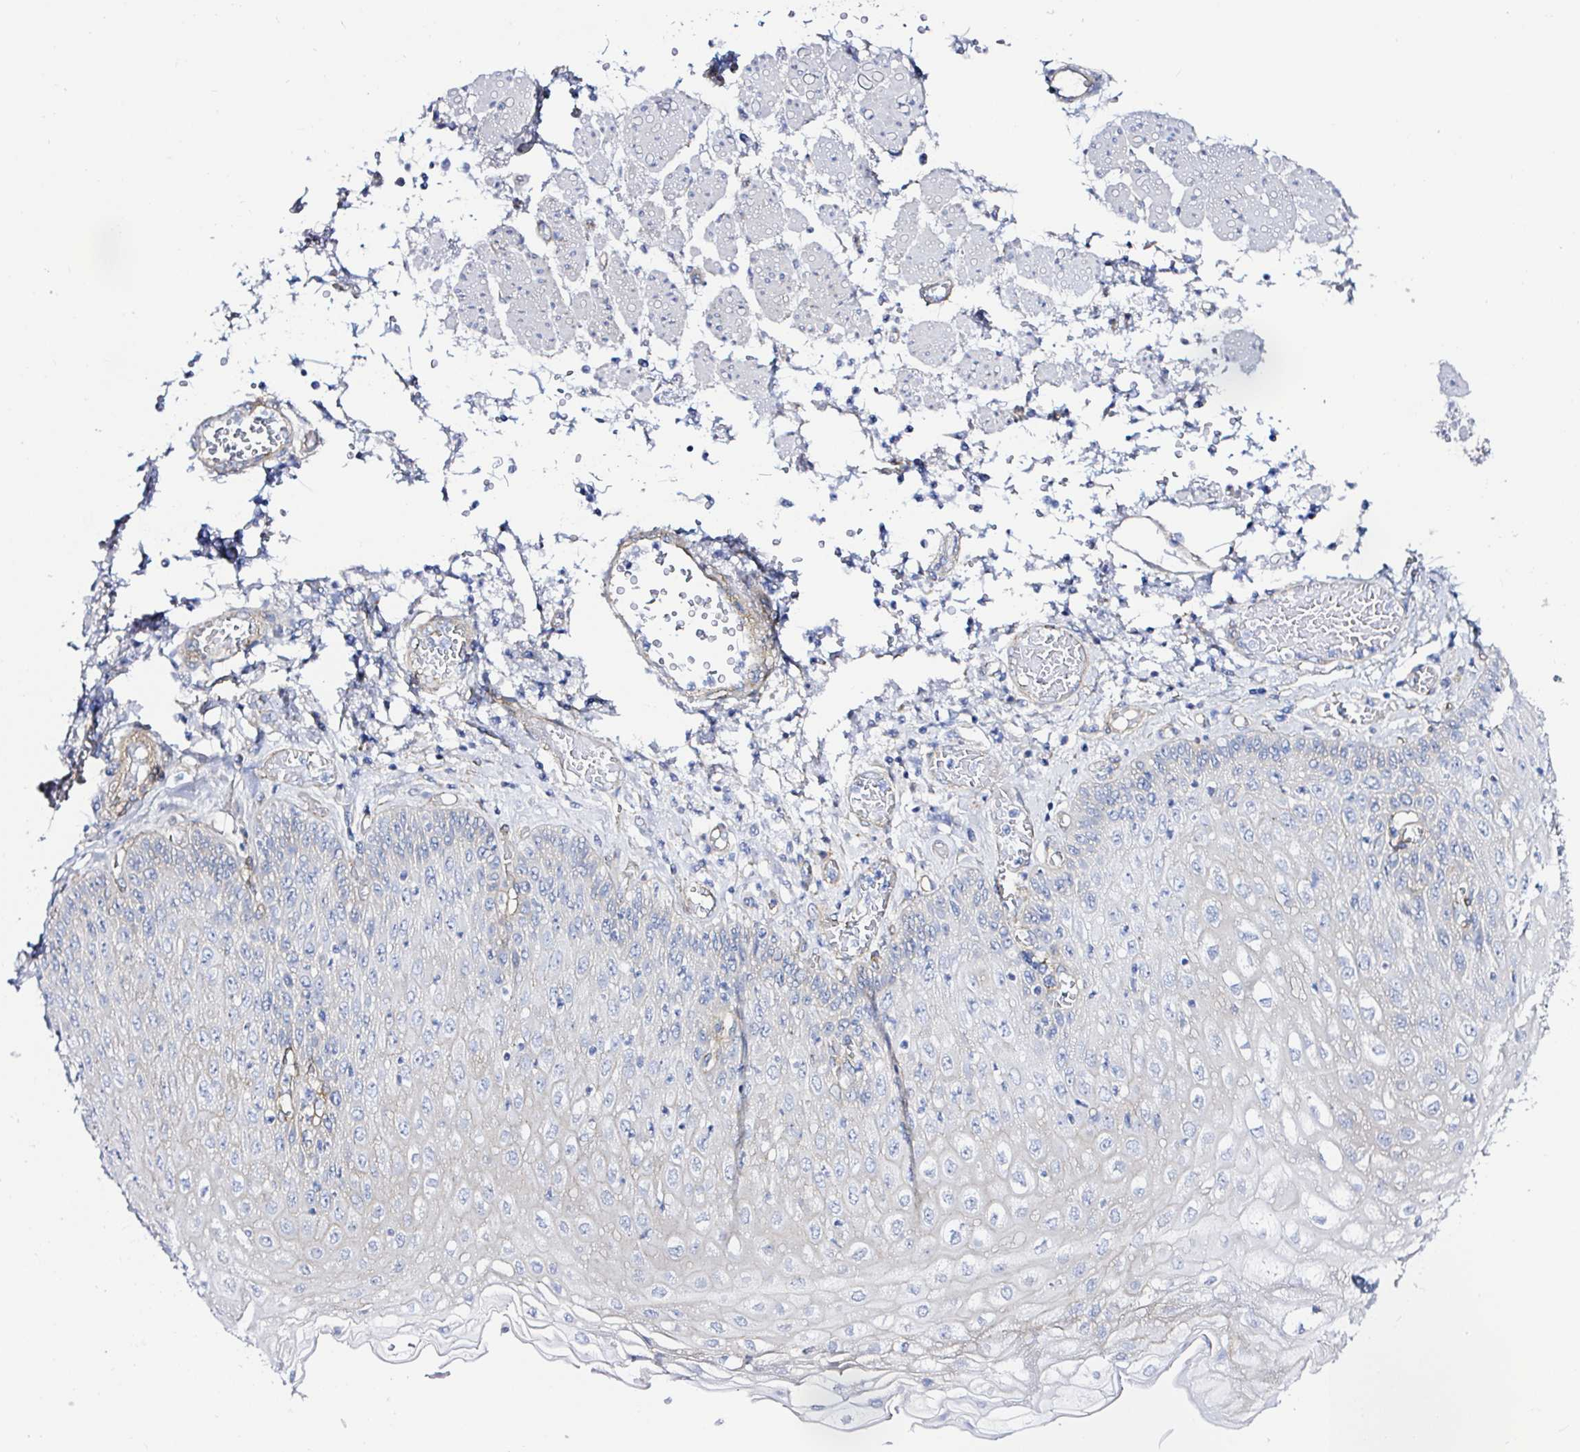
{"staining": {"intensity": "weak", "quantity": "25%-75%", "location": "cytoplasmic/membranous"}, "tissue": "esophagus", "cell_type": "Squamous epithelial cells", "image_type": "normal", "snomed": [{"axis": "morphology", "description": "Normal tissue, NOS"}, {"axis": "morphology", "description": "Adenocarcinoma, NOS"}, {"axis": "topography", "description": "Esophagus"}], "caption": "IHC micrograph of unremarkable esophagus: esophagus stained using immunohistochemistry shows low levels of weak protein expression localized specifically in the cytoplasmic/membranous of squamous epithelial cells, appearing as a cytoplasmic/membranous brown color.", "gene": "ARL4D", "patient": {"sex": "male", "age": 81}}